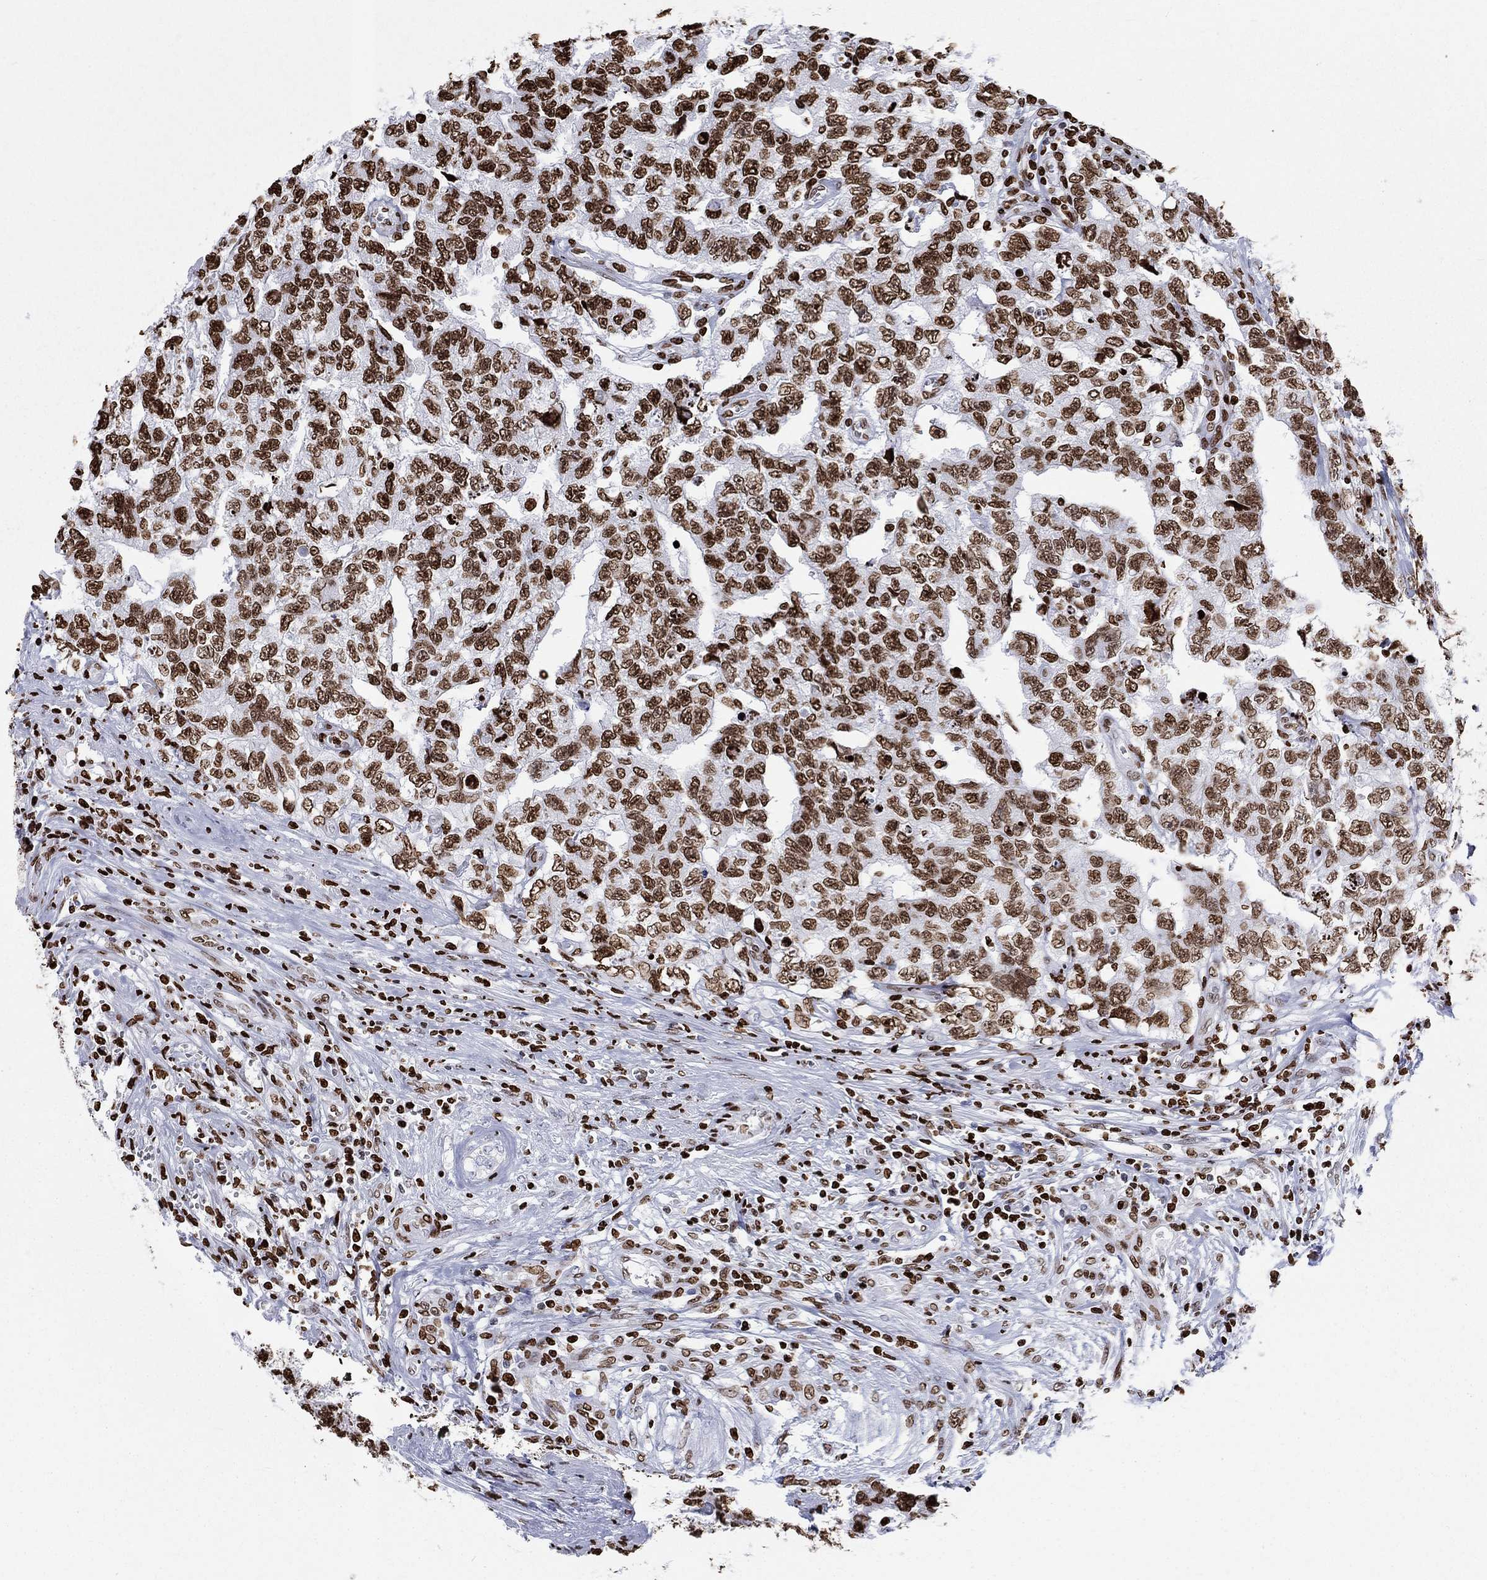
{"staining": {"intensity": "strong", "quantity": "25%-75%", "location": "nuclear"}, "tissue": "testis cancer", "cell_type": "Tumor cells", "image_type": "cancer", "snomed": [{"axis": "morphology", "description": "Carcinoma, Embryonal, NOS"}, {"axis": "topography", "description": "Testis"}], "caption": "Human testis cancer (embryonal carcinoma) stained with a protein marker shows strong staining in tumor cells.", "gene": "H1-5", "patient": {"sex": "male", "age": 24}}